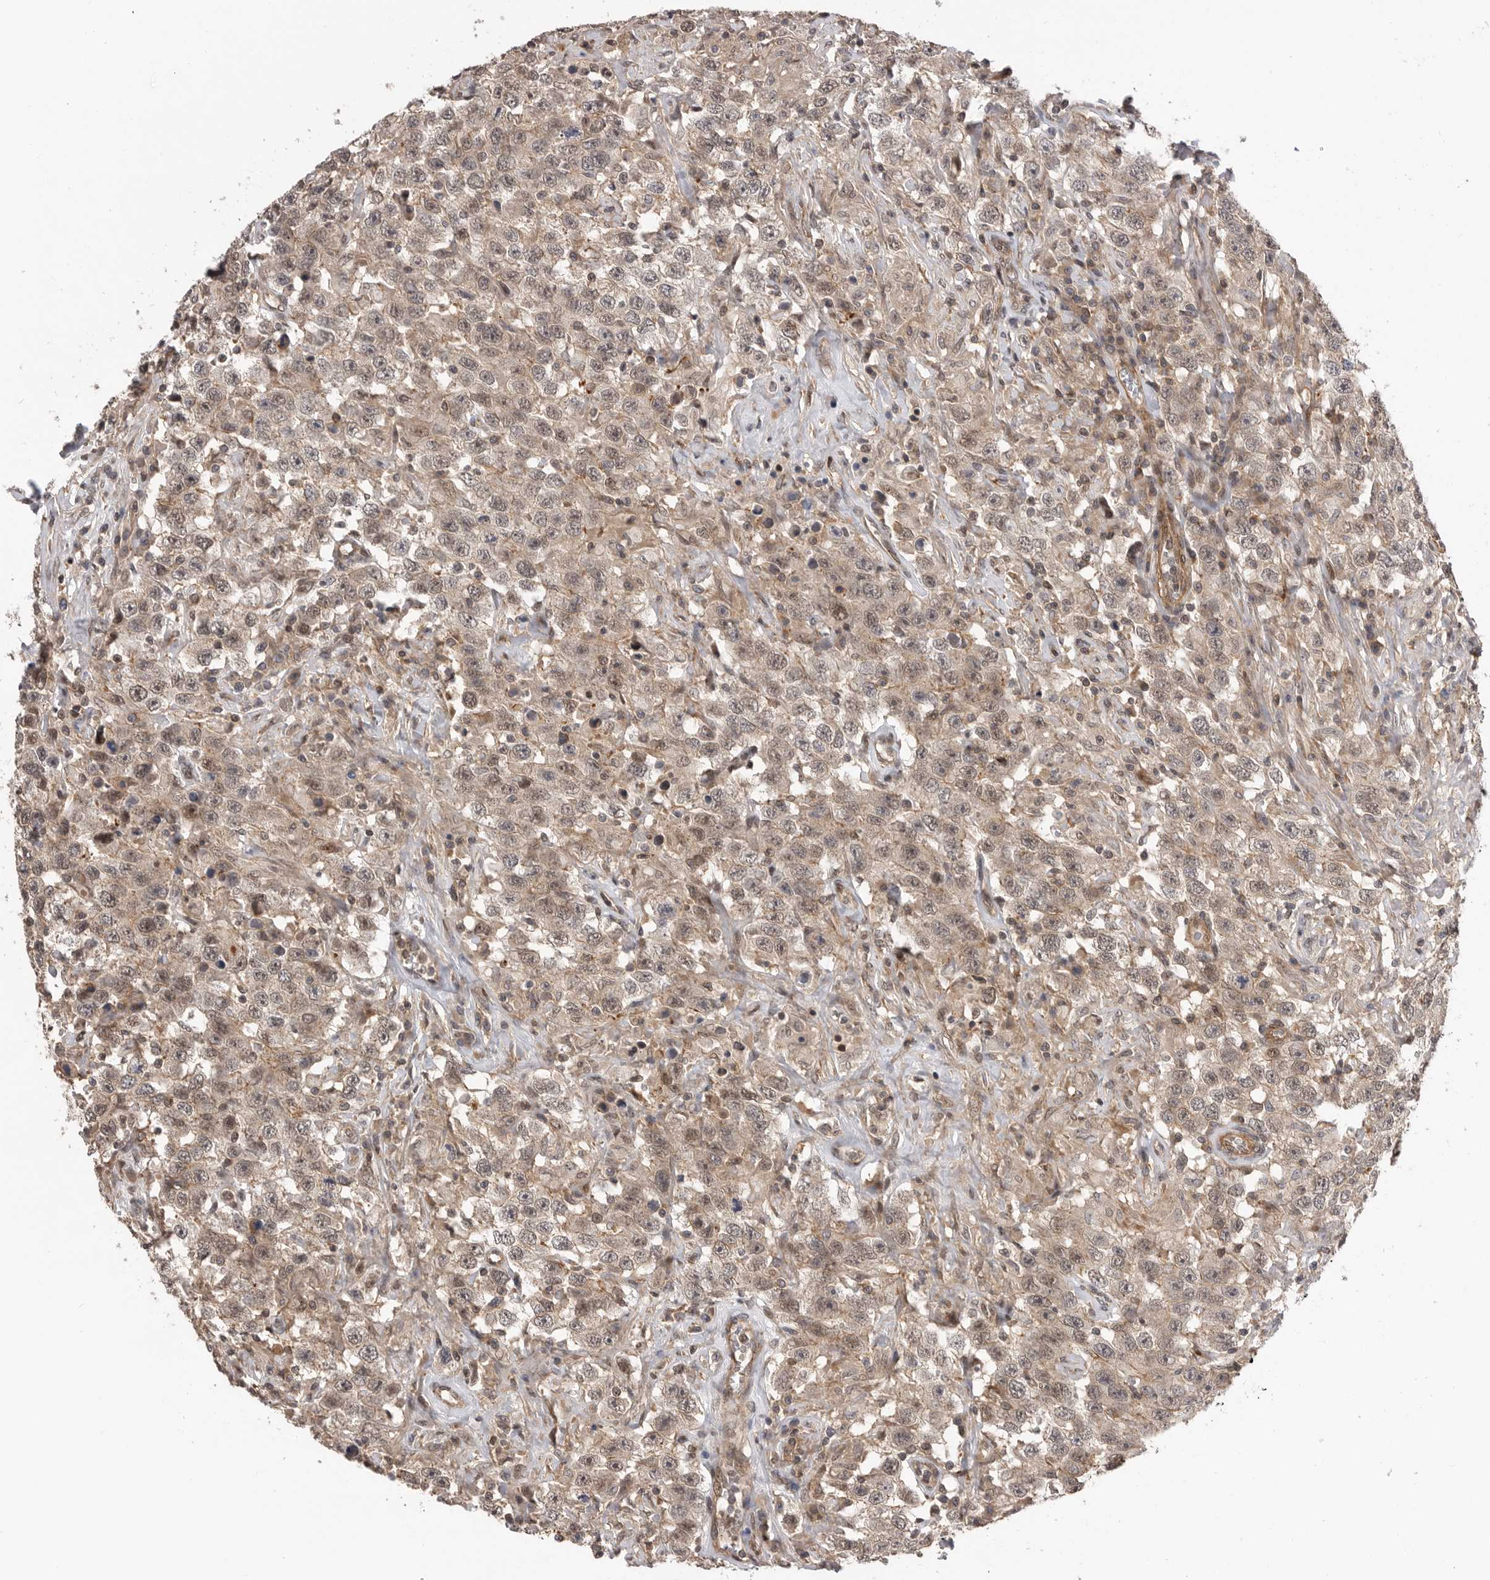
{"staining": {"intensity": "weak", "quantity": "<25%", "location": "cytoplasmic/membranous,nuclear"}, "tissue": "testis cancer", "cell_type": "Tumor cells", "image_type": "cancer", "snomed": [{"axis": "morphology", "description": "Seminoma, NOS"}, {"axis": "topography", "description": "Testis"}], "caption": "Testis seminoma was stained to show a protein in brown. There is no significant staining in tumor cells.", "gene": "TRIM56", "patient": {"sex": "male", "age": 41}}